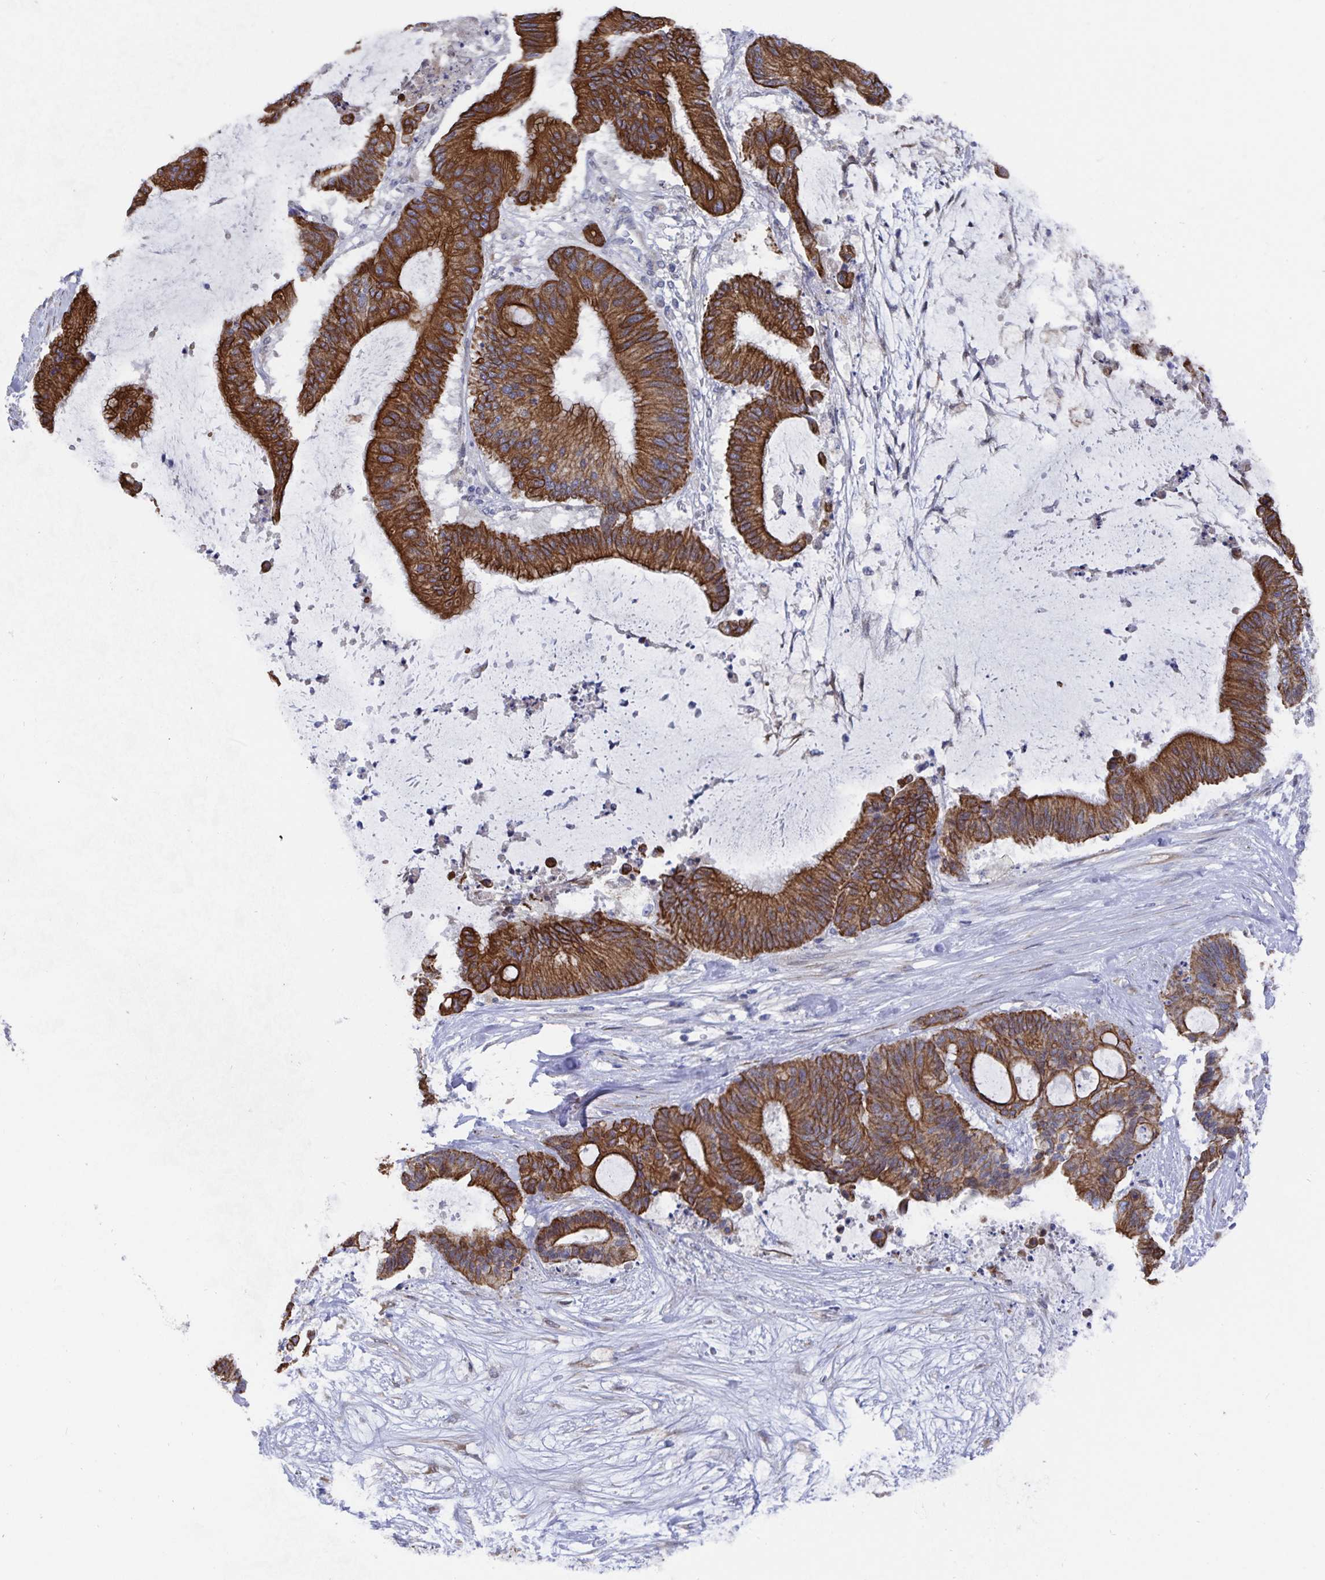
{"staining": {"intensity": "strong", "quantity": ">75%", "location": "cytoplasmic/membranous"}, "tissue": "liver cancer", "cell_type": "Tumor cells", "image_type": "cancer", "snomed": [{"axis": "morphology", "description": "Normal tissue, NOS"}, {"axis": "morphology", "description": "Cholangiocarcinoma"}, {"axis": "topography", "description": "Liver"}, {"axis": "topography", "description": "Peripheral nerve tissue"}], "caption": "Strong cytoplasmic/membranous protein expression is identified in about >75% of tumor cells in liver cholangiocarcinoma.", "gene": "ZIK1", "patient": {"sex": "female", "age": 73}}